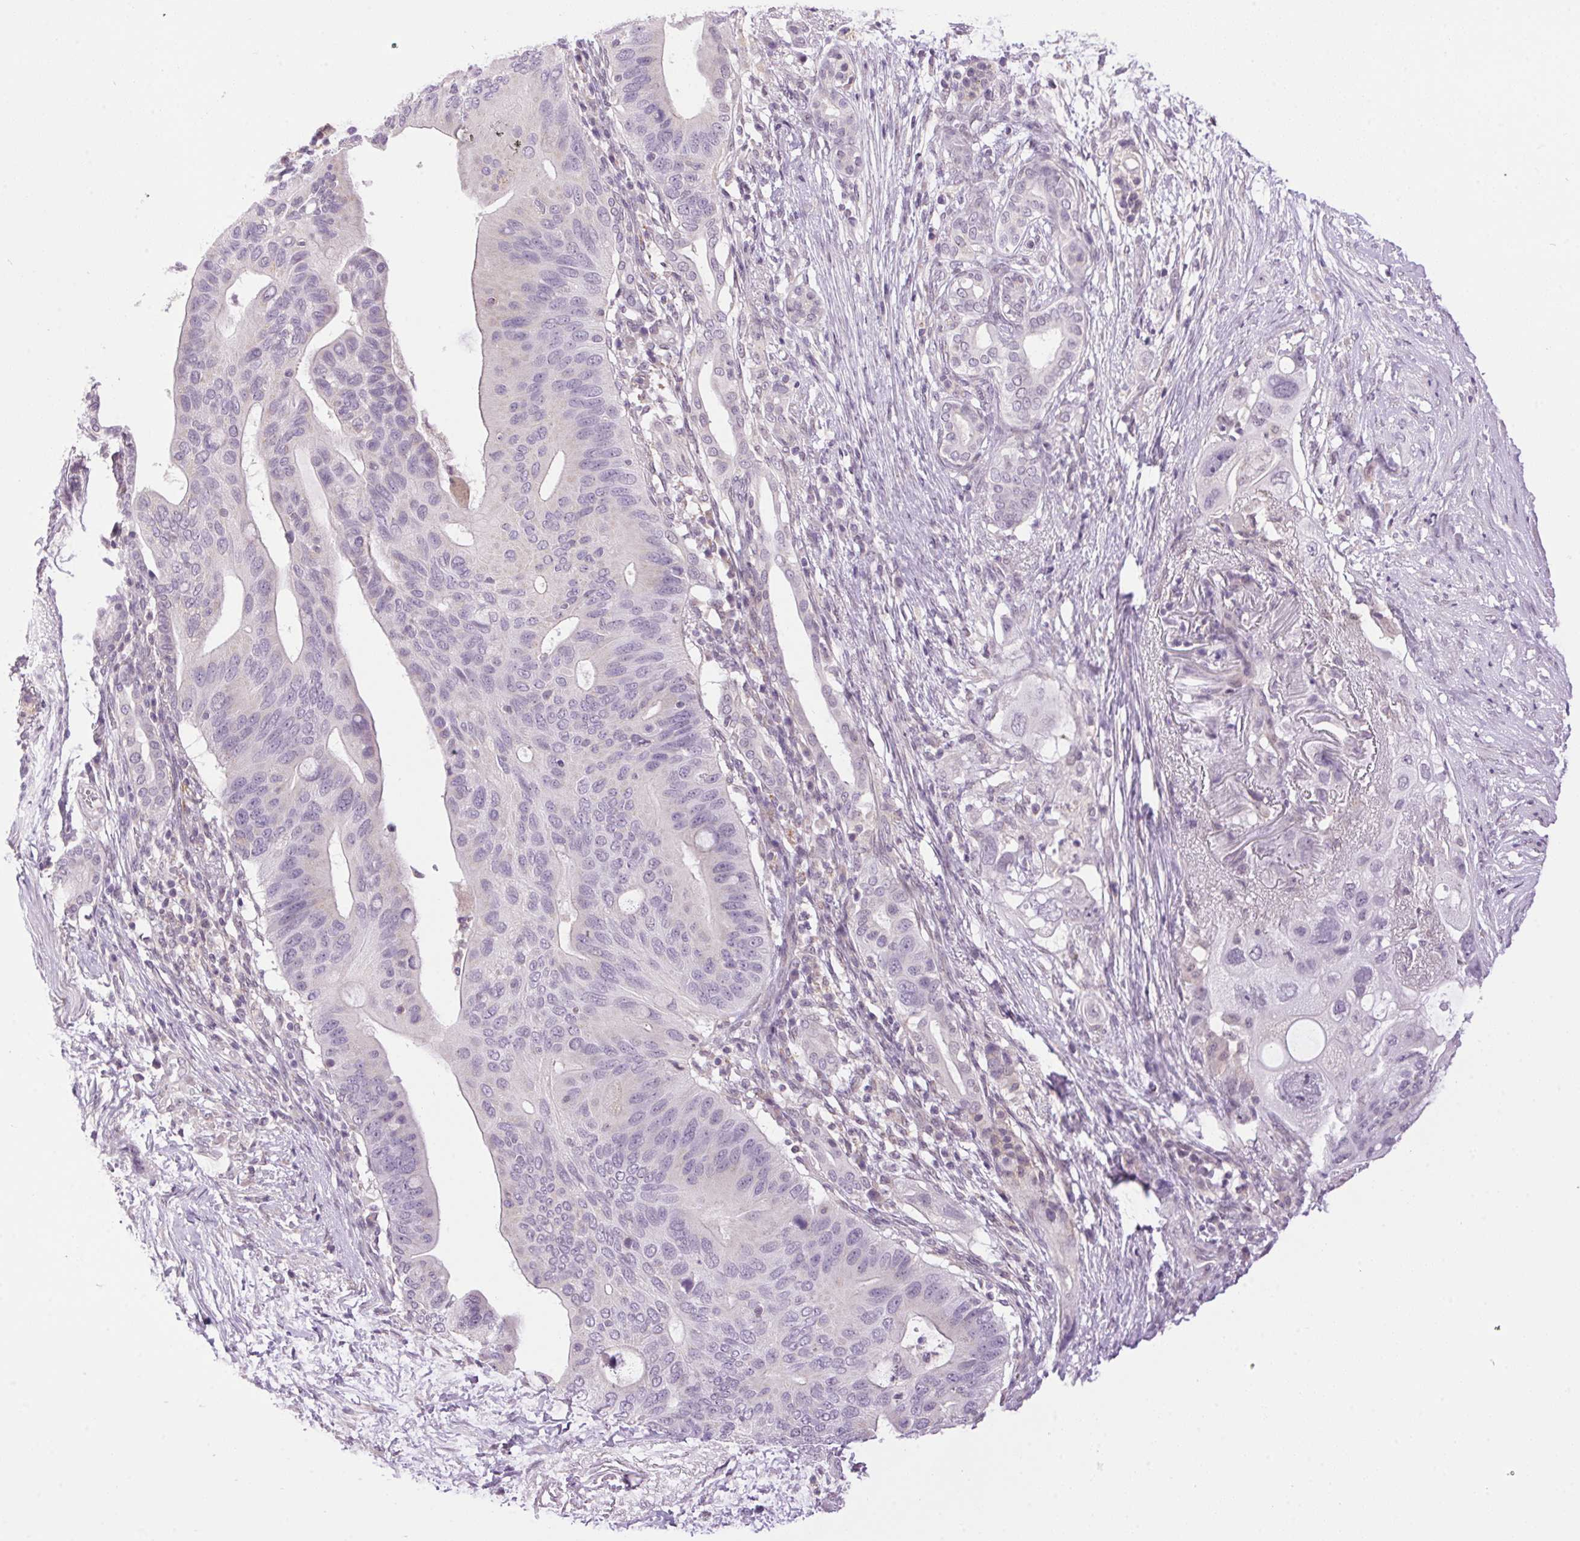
{"staining": {"intensity": "negative", "quantity": "none", "location": "none"}, "tissue": "pancreatic cancer", "cell_type": "Tumor cells", "image_type": "cancer", "snomed": [{"axis": "morphology", "description": "Adenocarcinoma, NOS"}, {"axis": "topography", "description": "Pancreas"}], "caption": "Tumor cells show no significant positivity in adenocarcinoma (pancreatic). (Brightfield microscopy of DAB IHC at high magnification).", "gene": "SMIM13", "patient": {"sex": "female", "age": 72}}